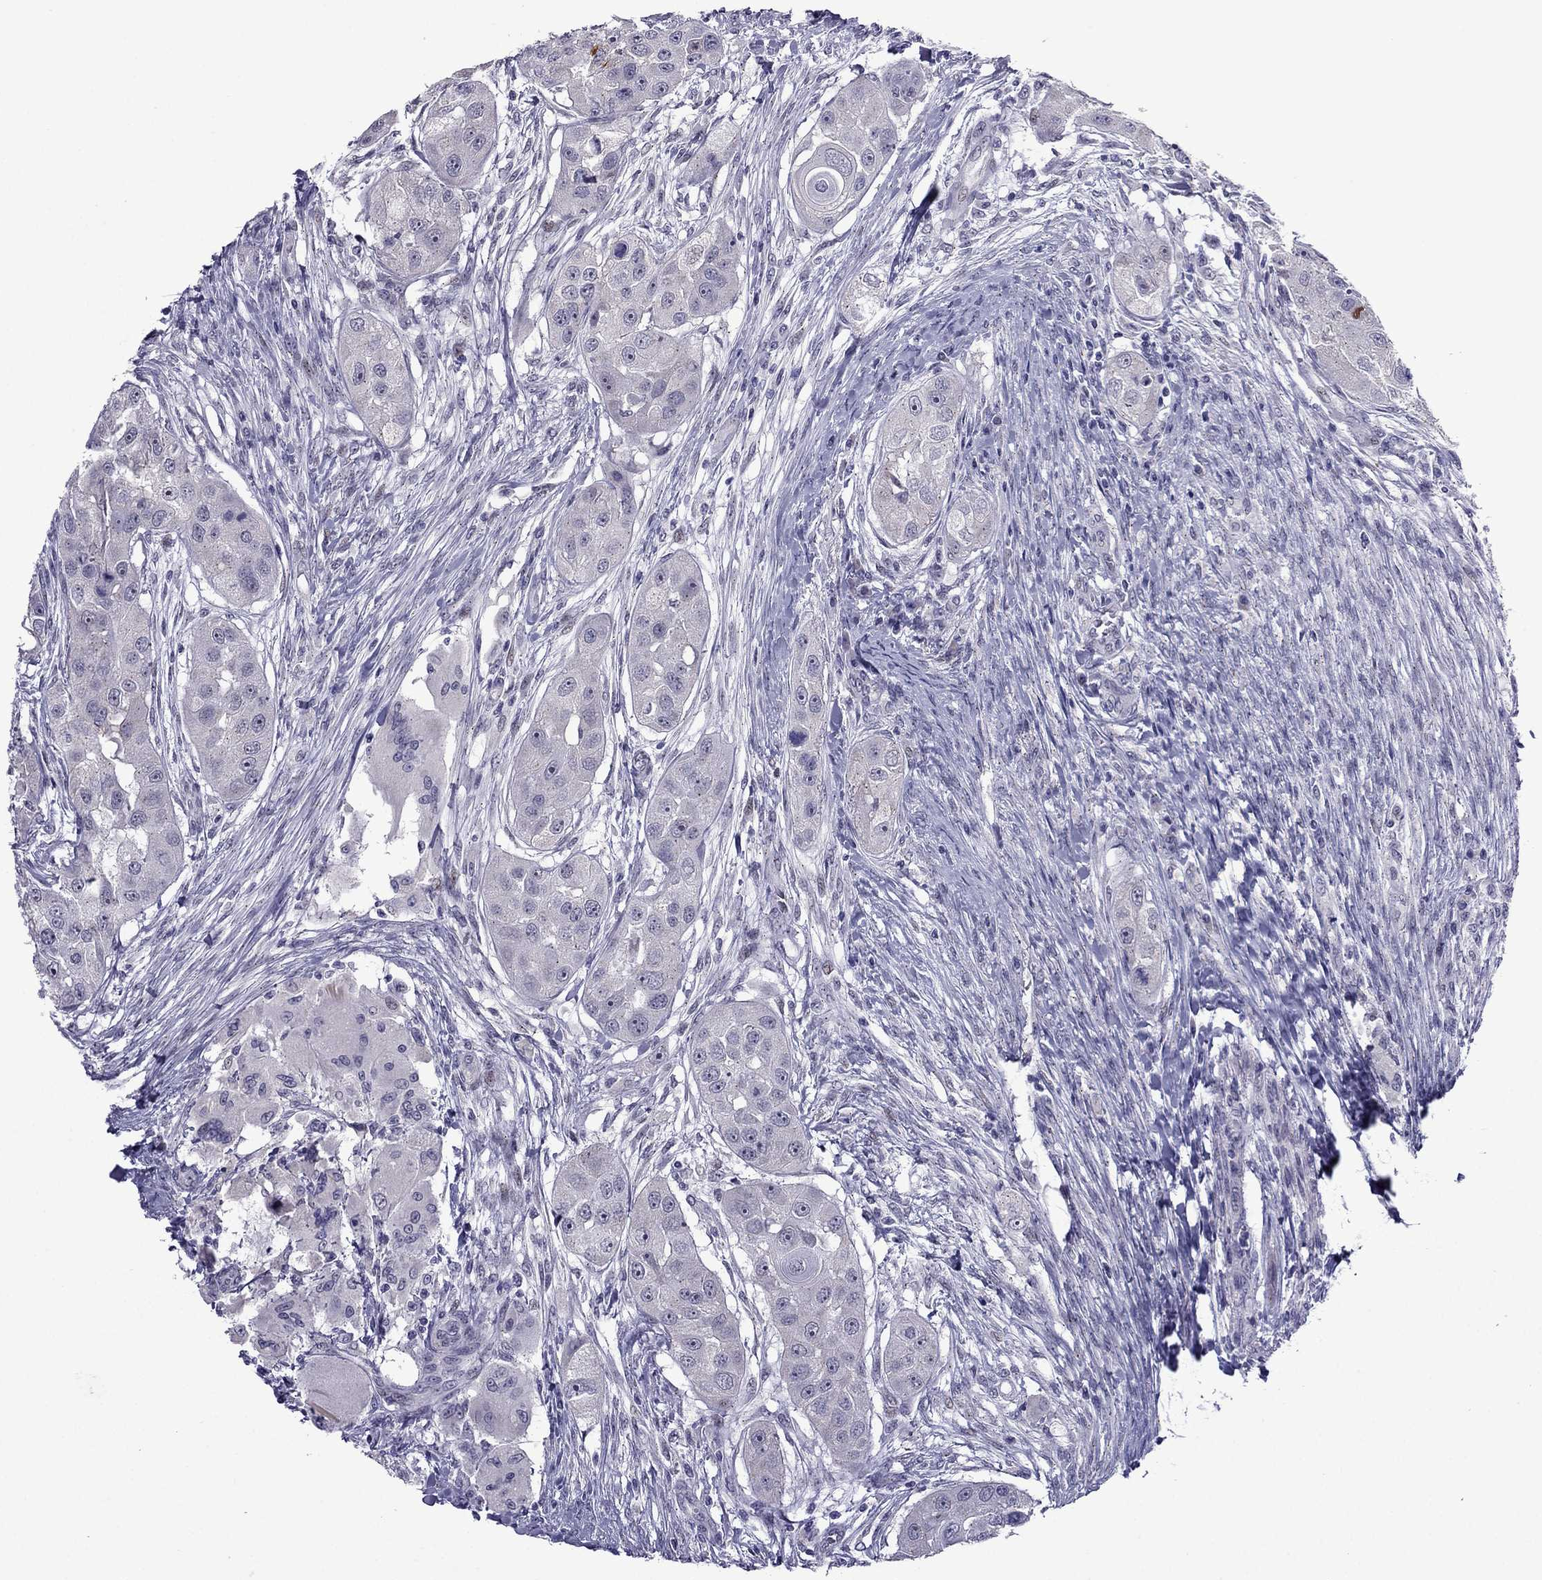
{"staining": {"intensity": "negative", "quantity": "none", "location": "none"}, "tissue": "head and neck cancer", "cell_type": "Tumor cells", "image_type": "cancer", "snomed": [{"axis": "morphology", "description": "Squamous cell carcinoma, NOS"}, {"axis": "topography", "description": "Head-Neck"}], "caption": "Immunohistochemistry of head and neck cancer shows no staining in tumor cells.", "gene": "MYBPH", "patient": {"sex": "male", "age": 51}}